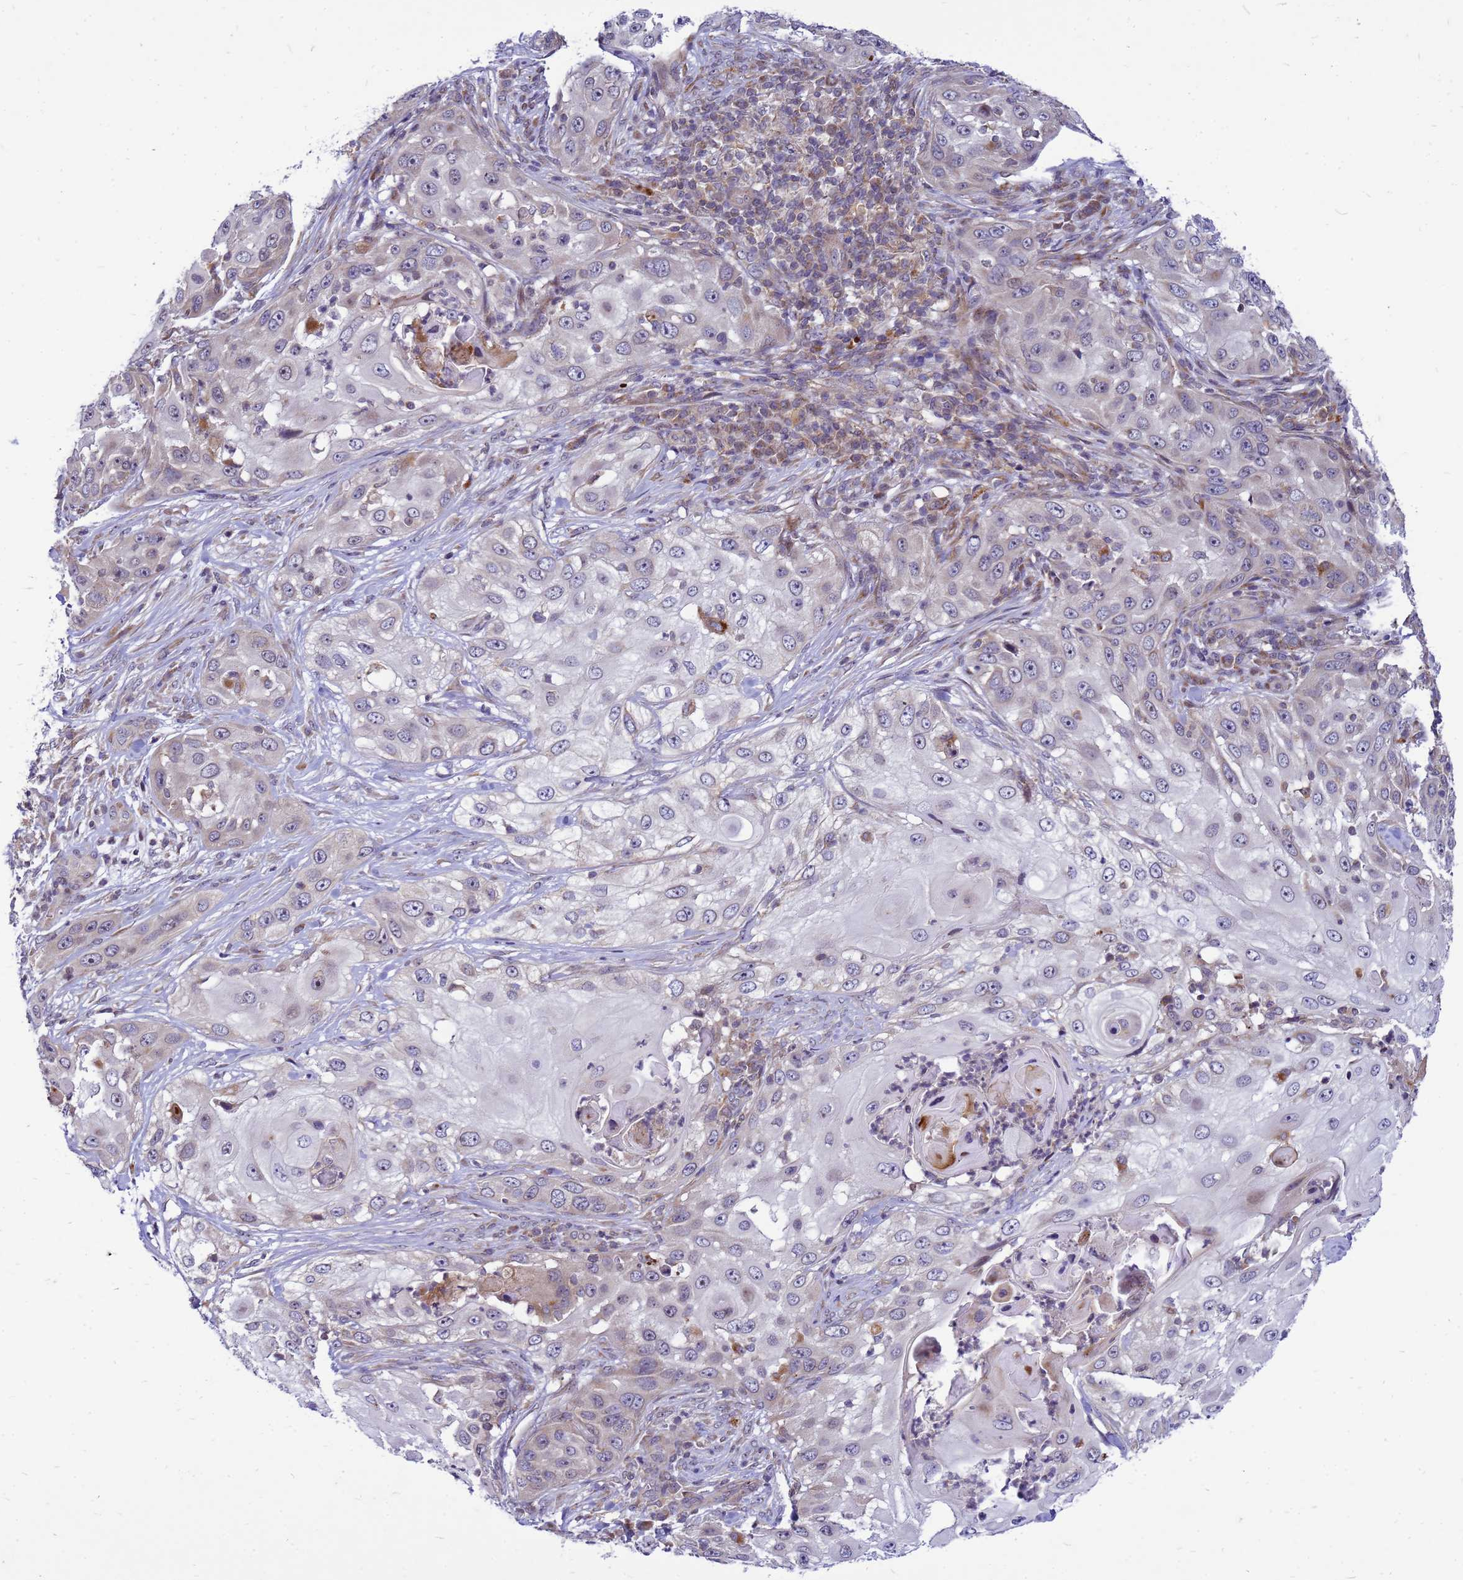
{"staining": {"intensity": "weak", "quantity": "<25%", "location": "cytoplasmic/membranous"}, "tissue": "skin cancer", "cell_type": "Tumor cells", "image_type": "cancer", "snomed": [{"axis": "morphology", "description": "Squamous cell carcinoma, NOS"}, {"axis": "topography", "description": "Skin"}], "caption": "Protein analysis of skin cancer reveals no significant positivity in tumor cells. Nuclei are stained in blue.", "gene": "C12orf43", "patient": {"sex": "female", "age": 44}}